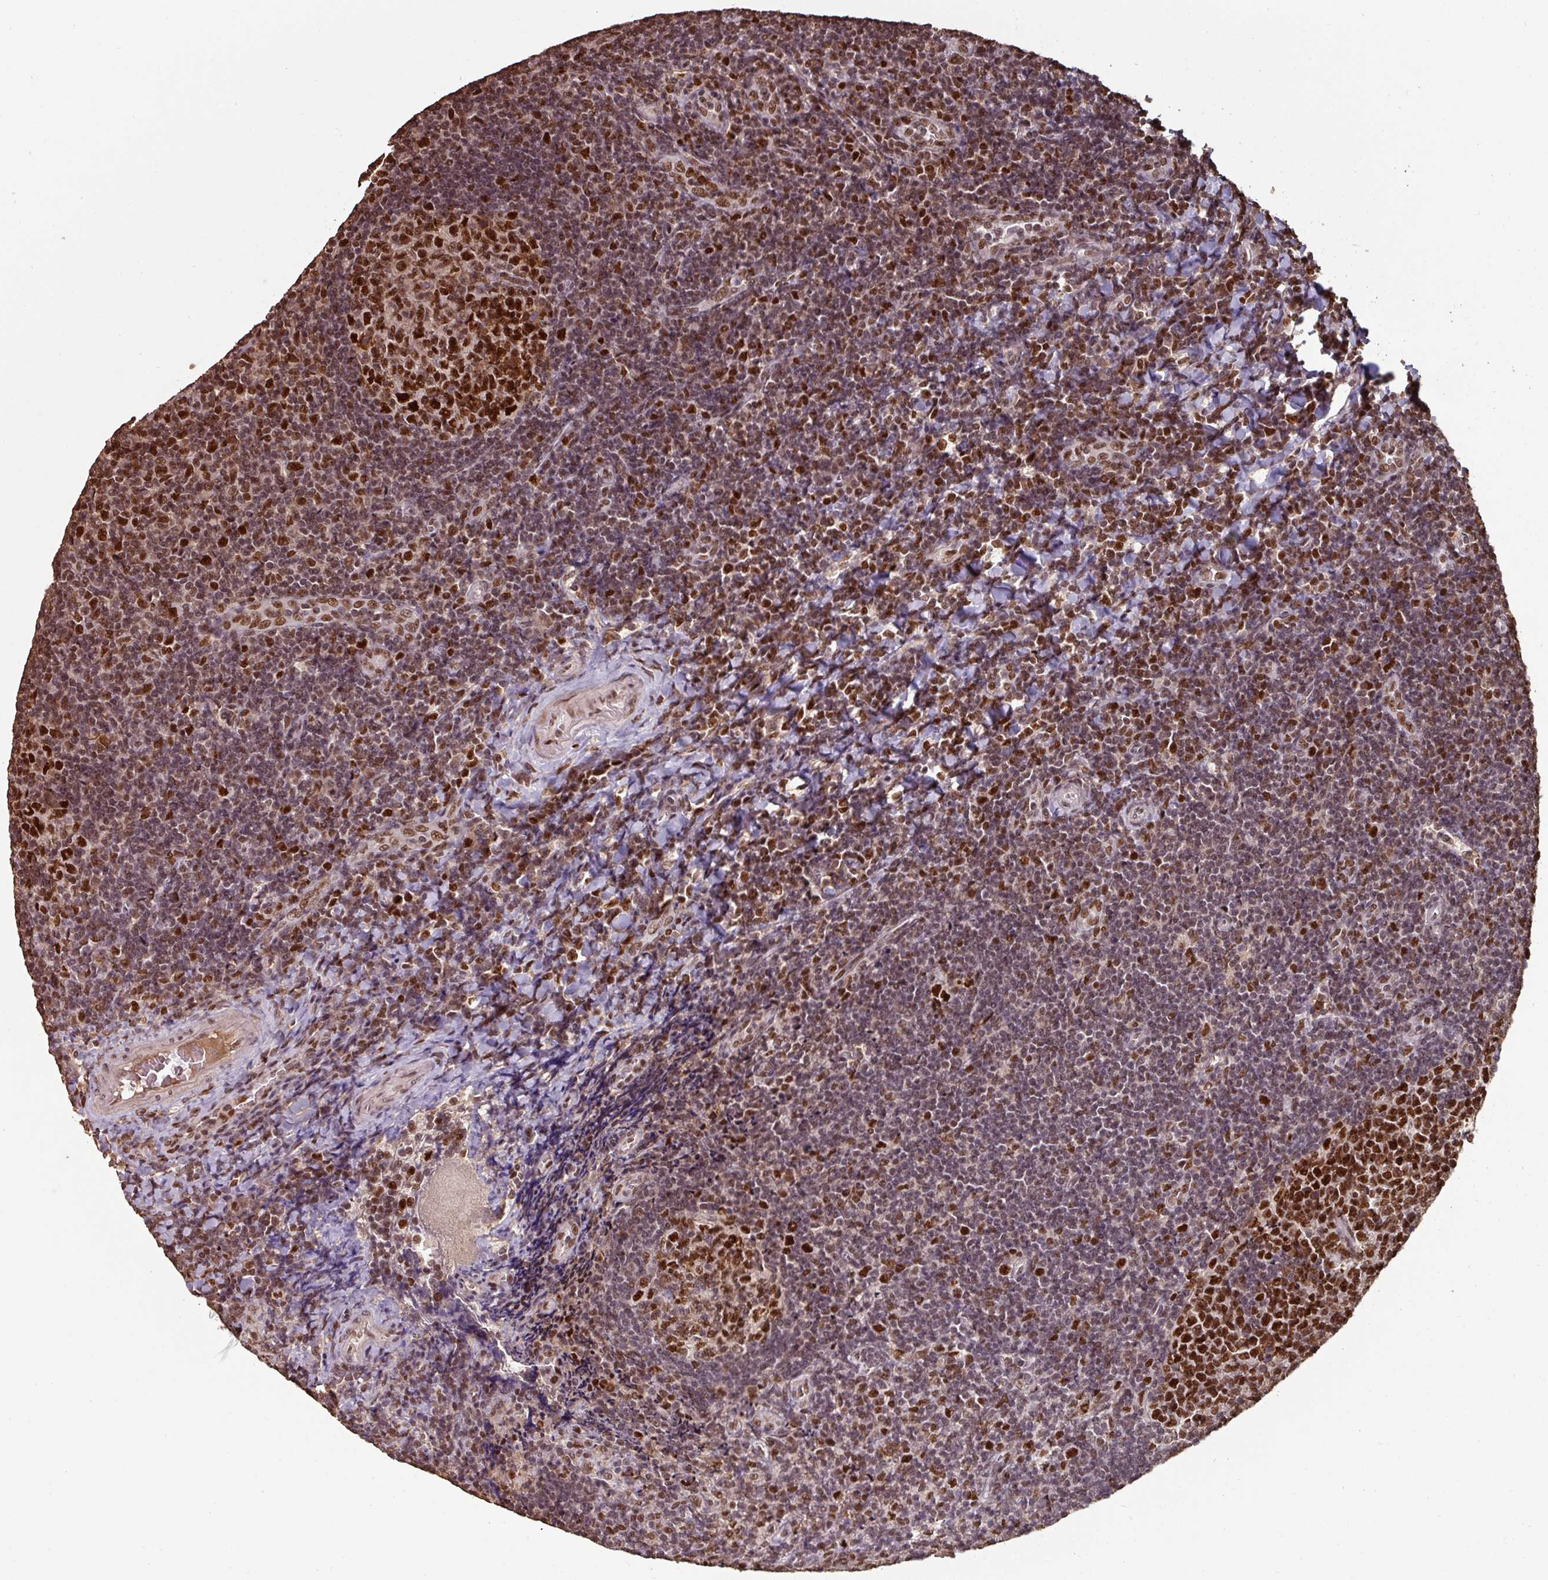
{"staining": {"intensity": "strong", "quantity": ">75%", "location": "nuclear"}, "tissue": "tonsil", "cell_type": "Germinal center cells", "image_type": "normal", "snomed": [{"axis": "morphology", "description": "Normal tissue, NOS"}, {"axis": "topography", "description": "Tonsil"}], "caption": "Strong nuclear protein positivity is present in about >75% of germinal center cells in tonsil. The protein of interest is stained brown, and the nuclei are stained in blue (DAB (3,3'-diaminobenzidine) IHC with brightfield microscopy, high magnification).", "gene": "POLD1", "patient": {"sex": "male", "age": 17}}